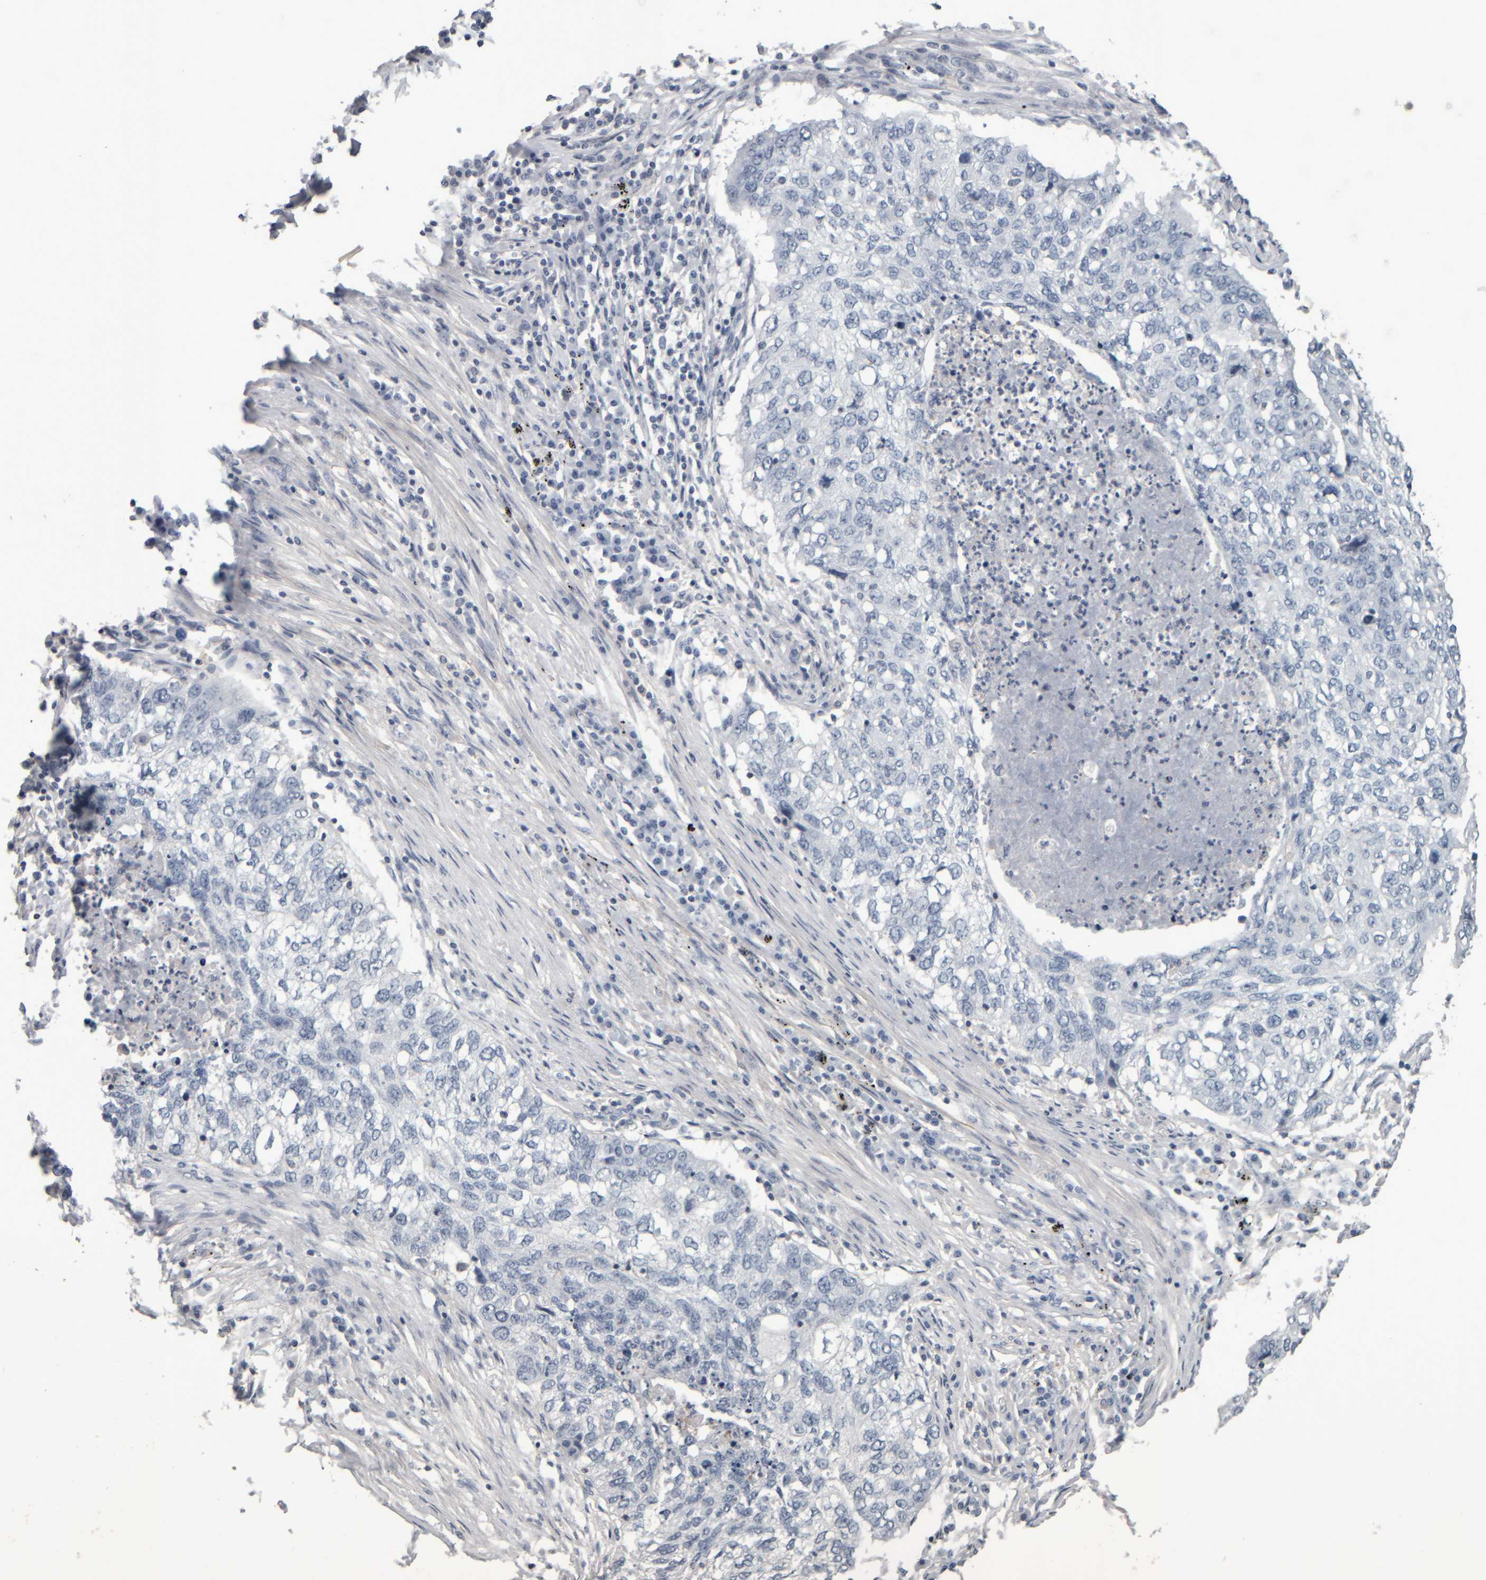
{"staining": {"intensity": "negative", "quantity": "none", "location": "none"}, "tissue": "lung cancer", "cell_type": "Tumor cells", "image_type": "cancer", "snomed": [{"axis": "morphology", "description": "Squamous cell carcinoma, NOS"}, {"axis": "topography", "description": "Lung"}], "caption": "Immunohistochemical staining of human lung squamous cell carcinoma shows no significant positivity in tumor cells.", "gene": "CAVIN4", "patient": {"sex": "female", "age": 63}}